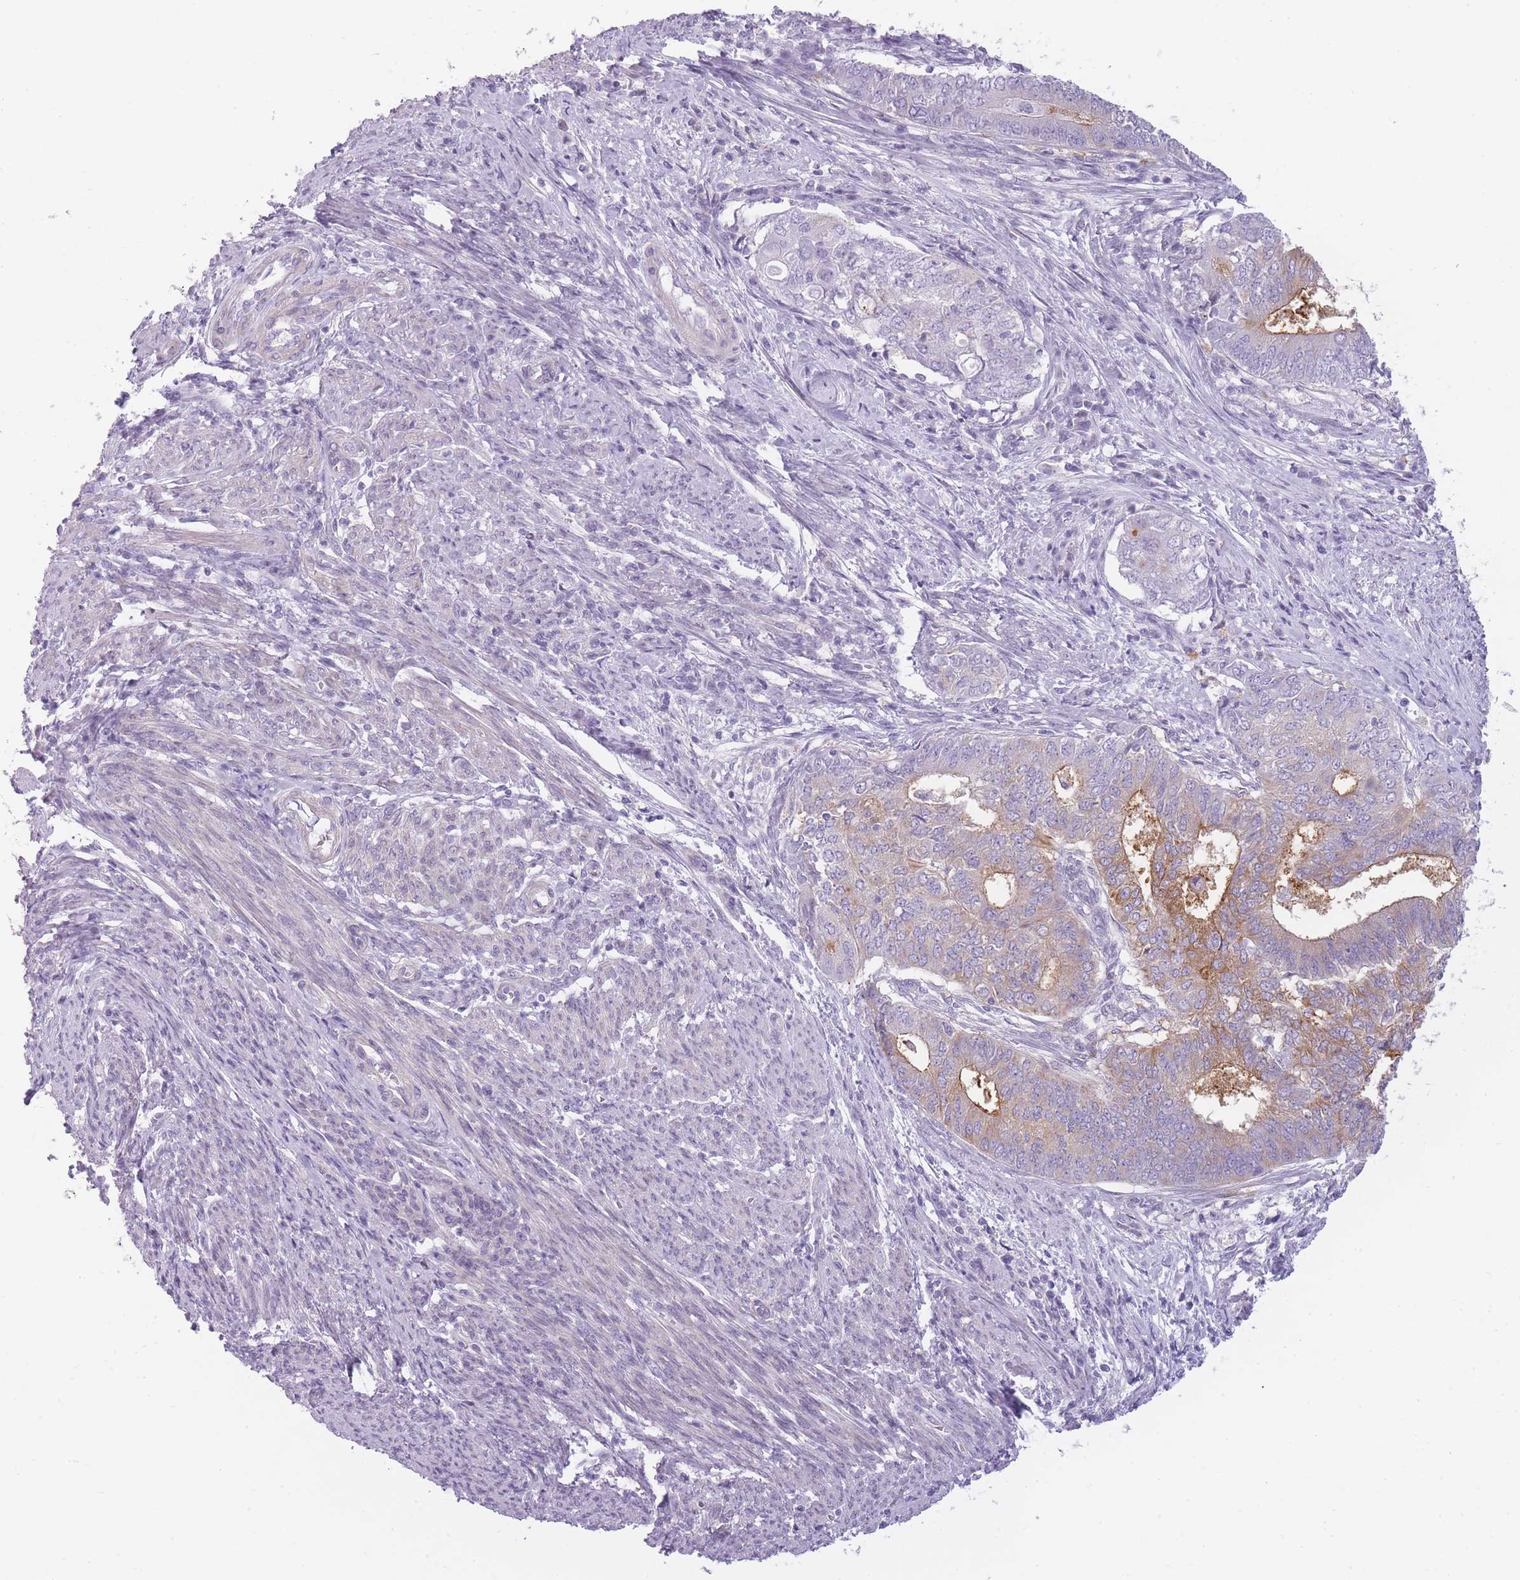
{"staining": {"intensity": "moderate", "quantity": "25%-75%", "location": "cytoplasmic/membranous"}, "tissue": "endometrial cancer", "cell_type": "Tumor cells", "image_type": "cancer", "snomed": [{"axis": "morphology", "description": "Adenocarcinoma, NOS"}, {"axis": "topography", "description": "Endometrium"}], "caption": "DAB immunohistochemical staining of human endometrial adenocarcinoma reveals moderate cytoplasmic/membranous protein positivity in about 25%-75% of tumor cells. (IHC, brightfield microscopy, high magnification).", "gene": "GGT1", "patient": {"sex": "female", "age": 62}}